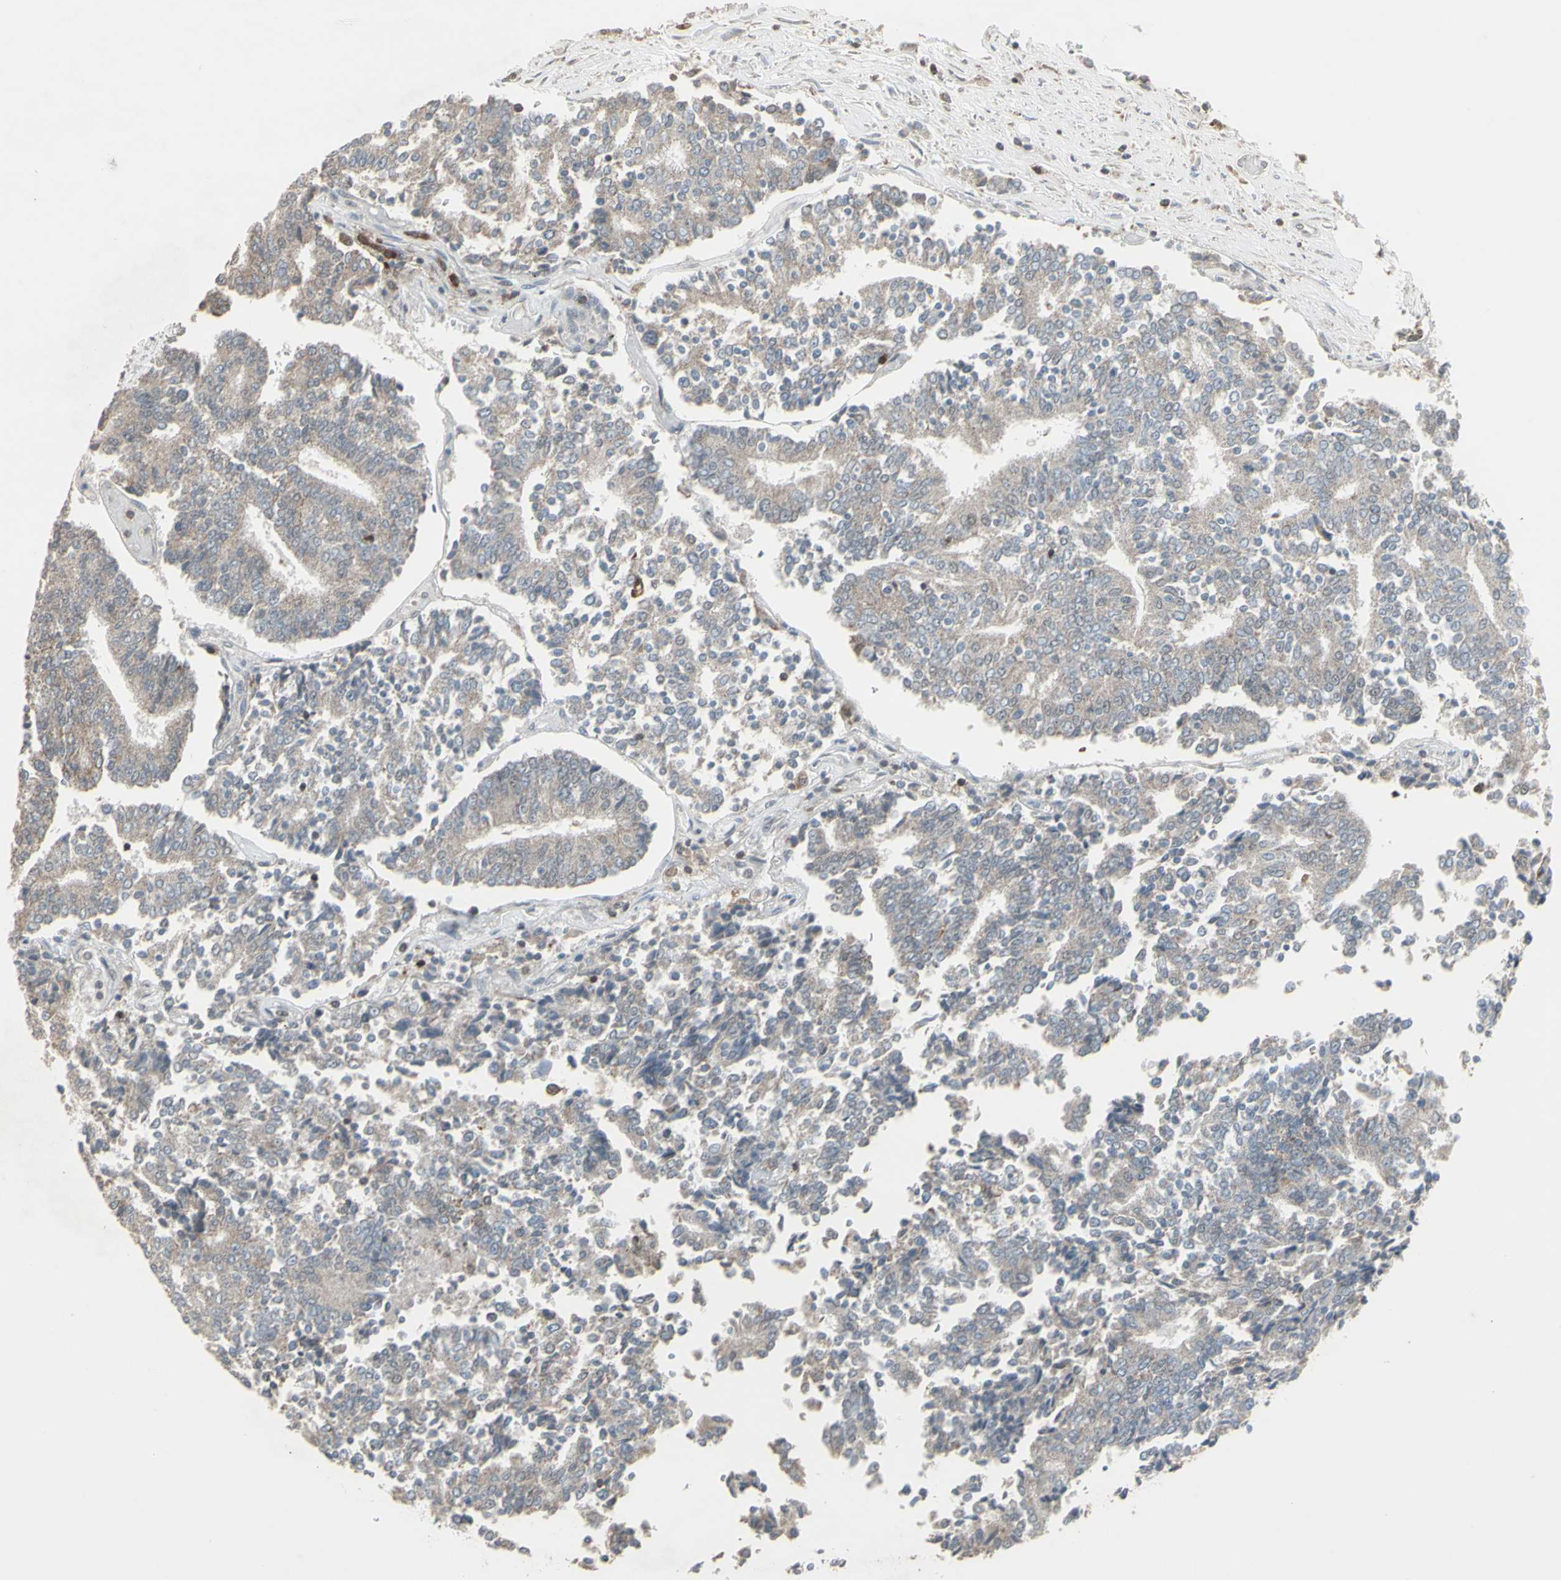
{"staining": {"intensity": "weak", "quantity": ">75%", "location": "cytoplasmic/membranous"}, "tissue": "prostate cancer", "cell_type": "Tumor cells", "image_type": "cancer", "snomed": [{"axis": "morphology", "description": "Normal tissue, NOS"}, {"axis": "morphology", "description": "Adenocarcinoma, High grade"}, {"axis": "topography", "description": "Prostate"}, {"axis": "topography", "description": "Seminal veicle"}], "caption": "Prostate cancer (high-grade adenocarcinoma) stained with DAB IHC reveals low levels of weak cytoplasmic/membranous positivity in about >75% of tumor cells.", "gene": "SAMSN1", "patient": {"sex": "male", "age": 55}}